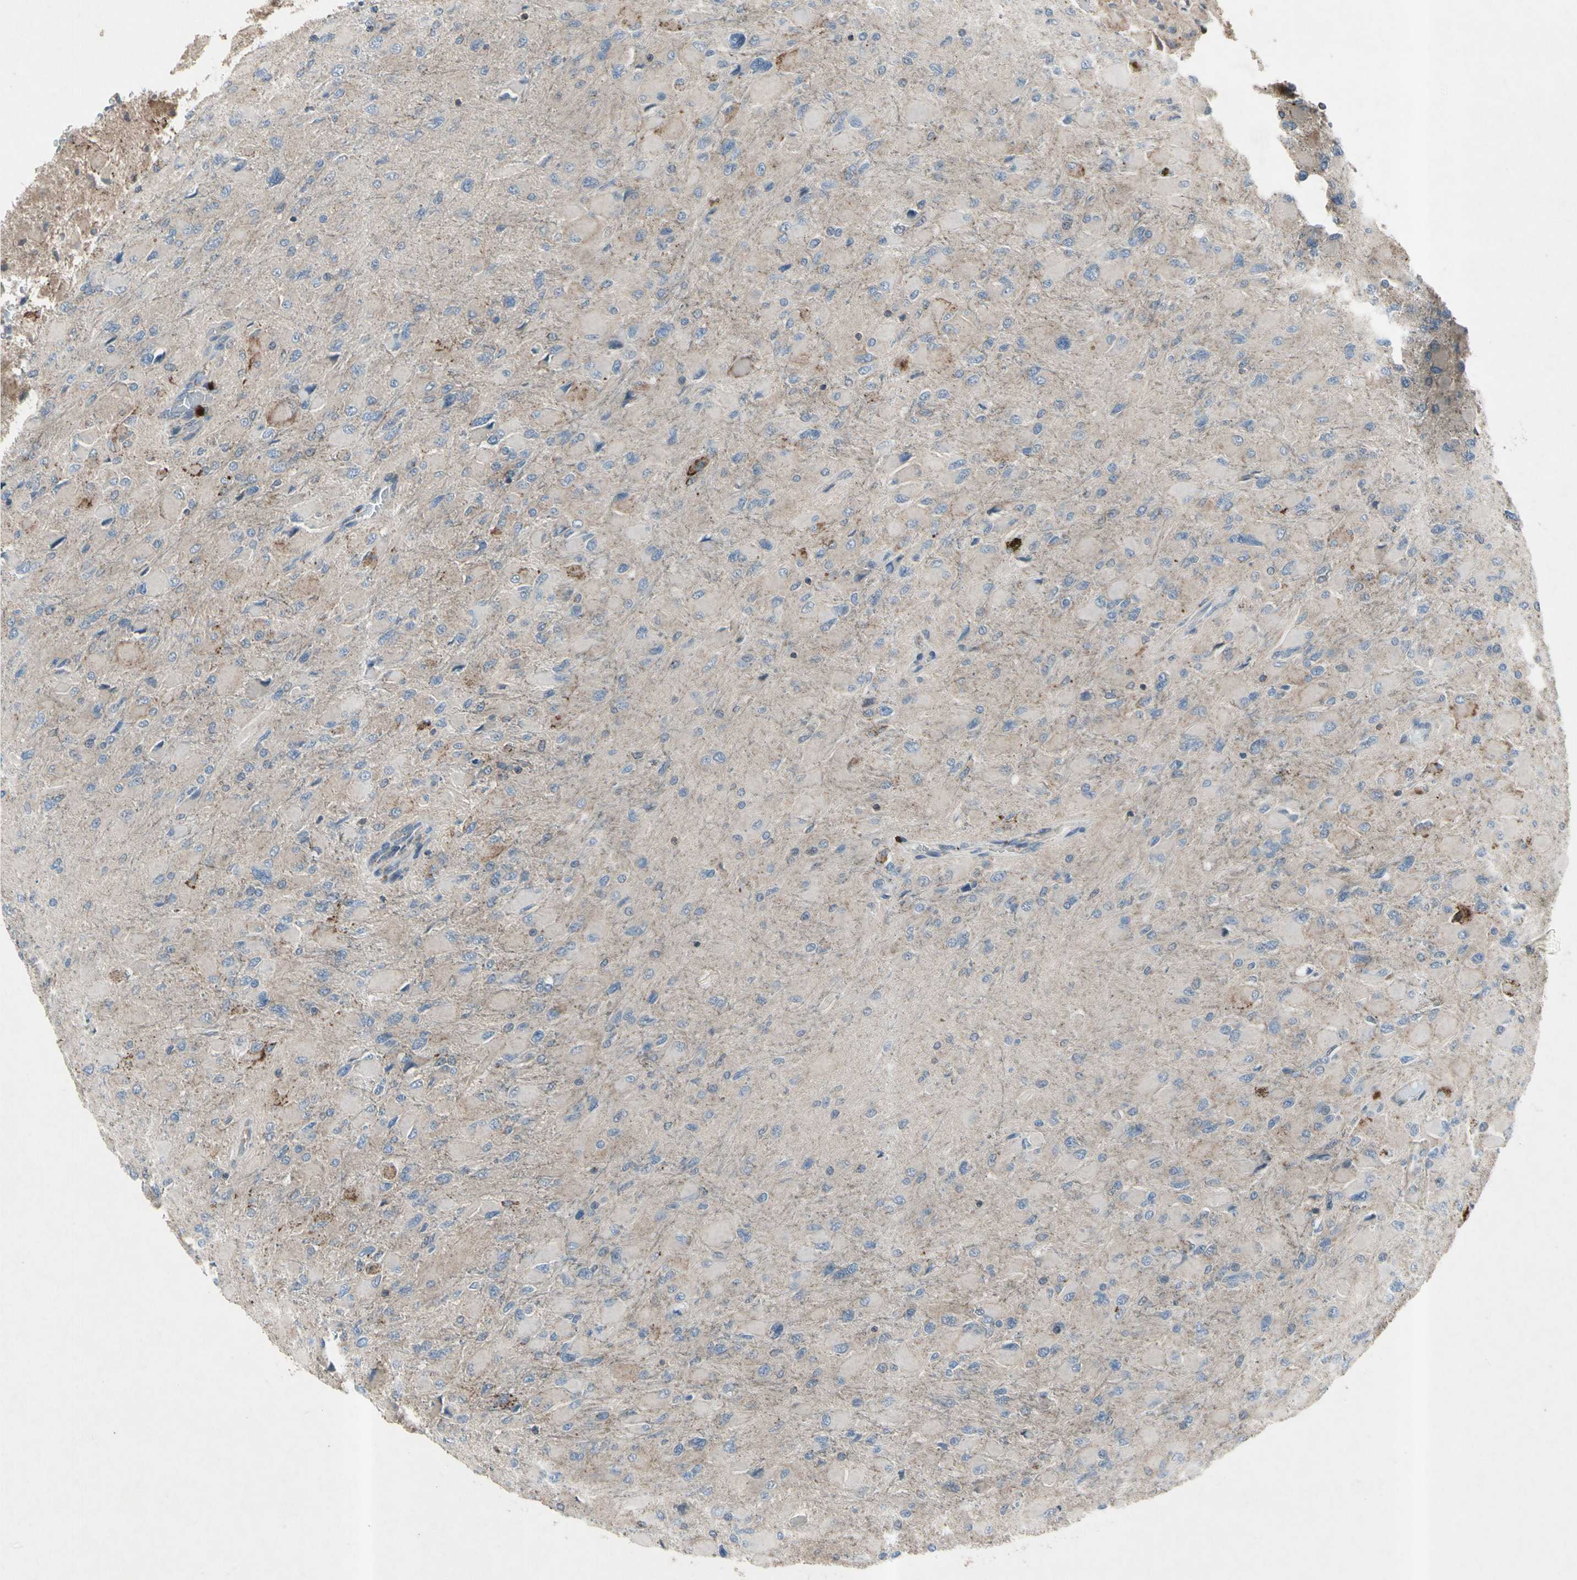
{"staining": {"intensity": "moderate", "quantity": "<25%", "location": "cytoplasmic/membranous"}, "tissue": "glioma", "cell_type": "Tumor cells", "image_type": "cancer", "snomed": [{"axis": "morphology", "description": "Glioma, malignant, High grade"}, {"axis": "topography", "description": "Cerebral cortex"}], "caption": "The micrograph shows staining of malignant glioma (high-grade), revealing moderate cytoplasmic/membranous protein staining (brown color) within tumor cells. Using DAB (brown) and hematoxylin (blue) stains, captured at high magnification using brightfield microscopy.", "gene": "NMI", "patient": {"sex": "female", "age": 36}}